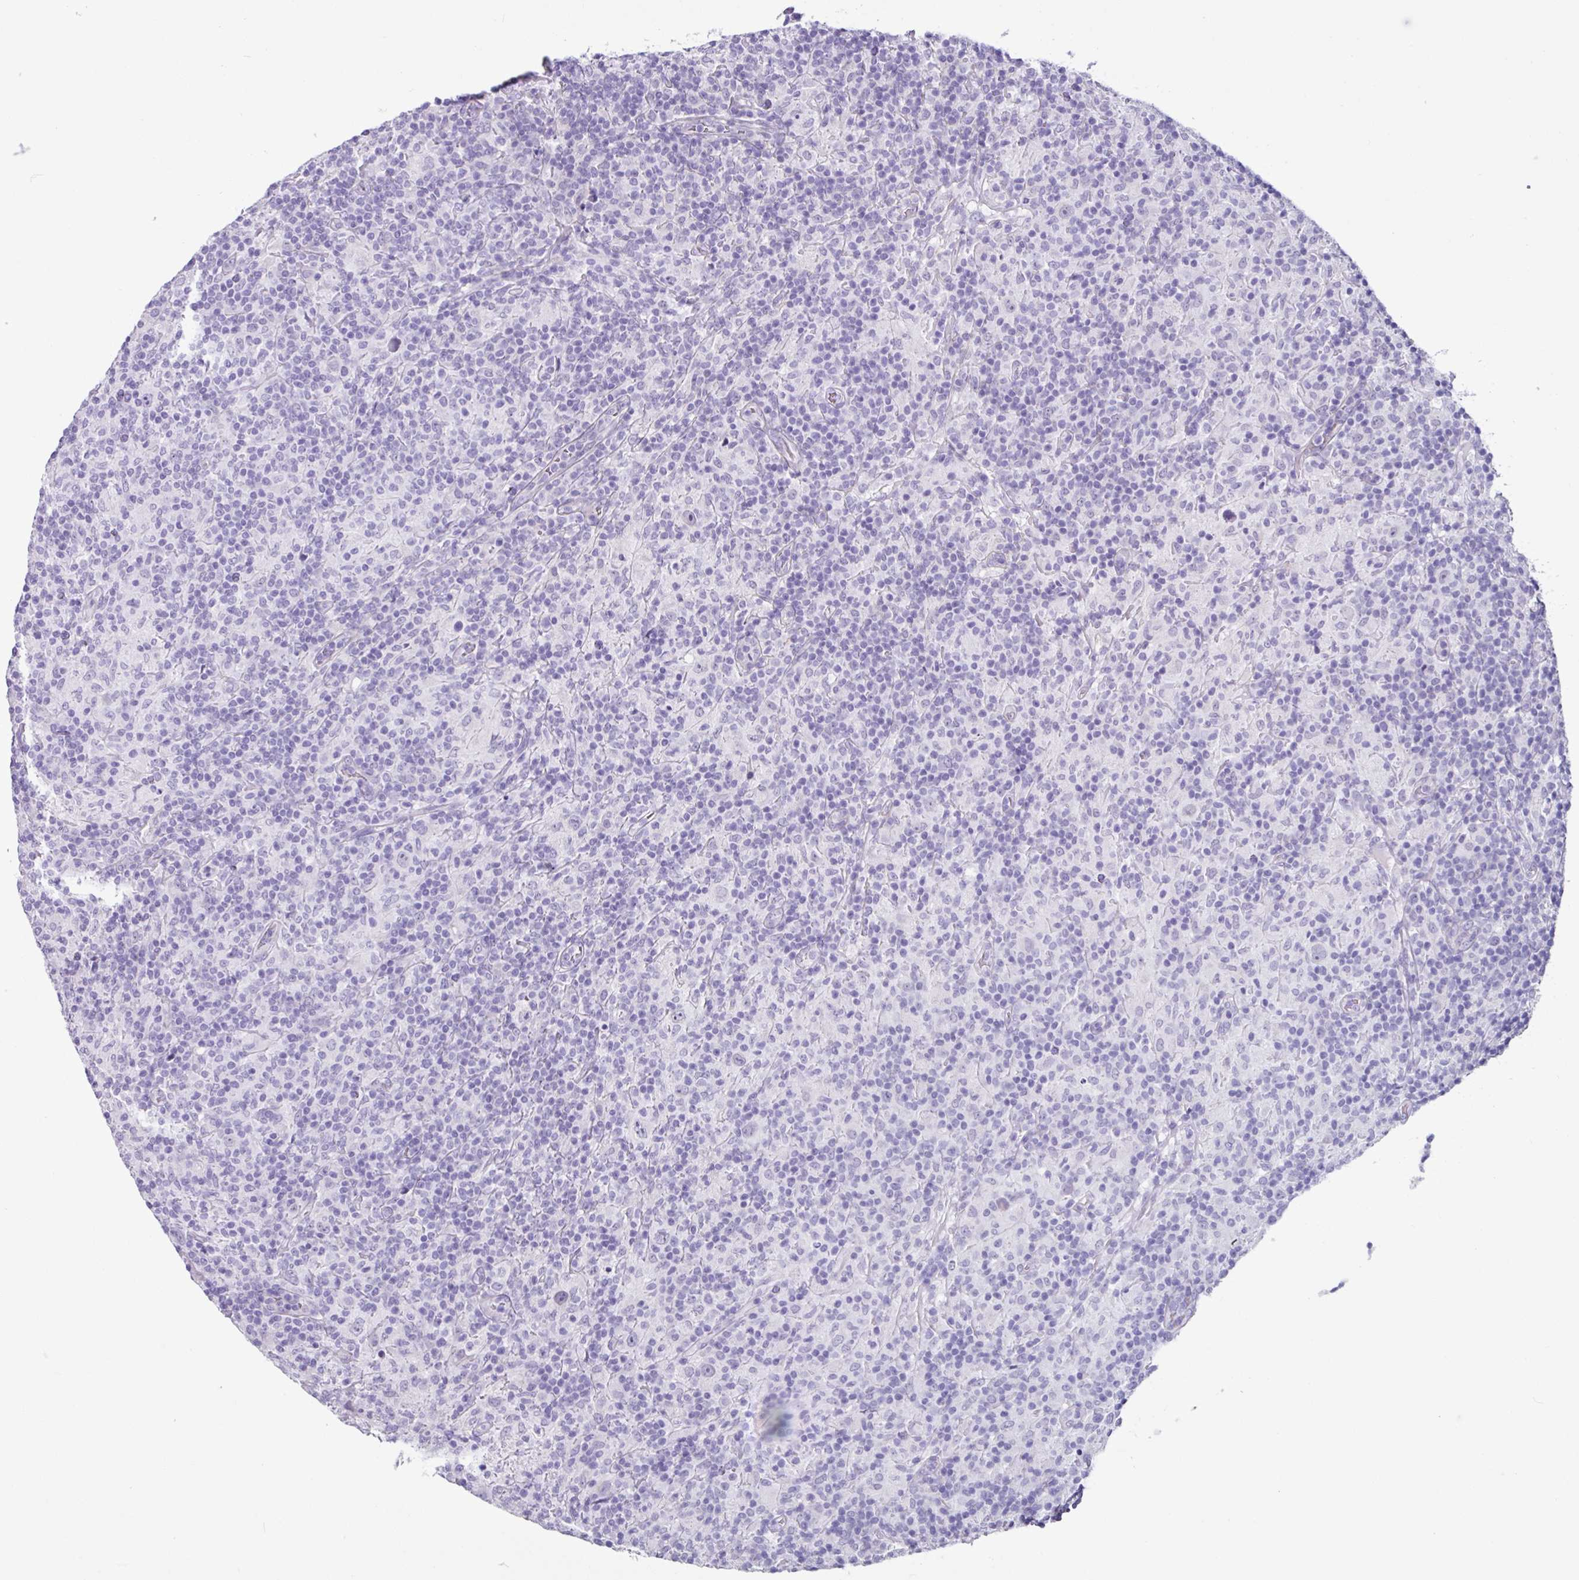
{"staining": {"intensity": "negative", "quantity": "none", "location": "none"}, "tissue": "lymphoma", "cell_type": "Tumor cells", "image_type": "cancer", "snomed": [{"axis": "morphology", "description": "Hodgkin's disease, NOS"}, {"axis": "topography", "description": "Lymph node"}], "caption": "DAB immunohistochemical staining of human lymphoma exhibits no significant expression in tumor cells.", "gene": "OTX1", "patient": {"sex": "male", "age": 70}}